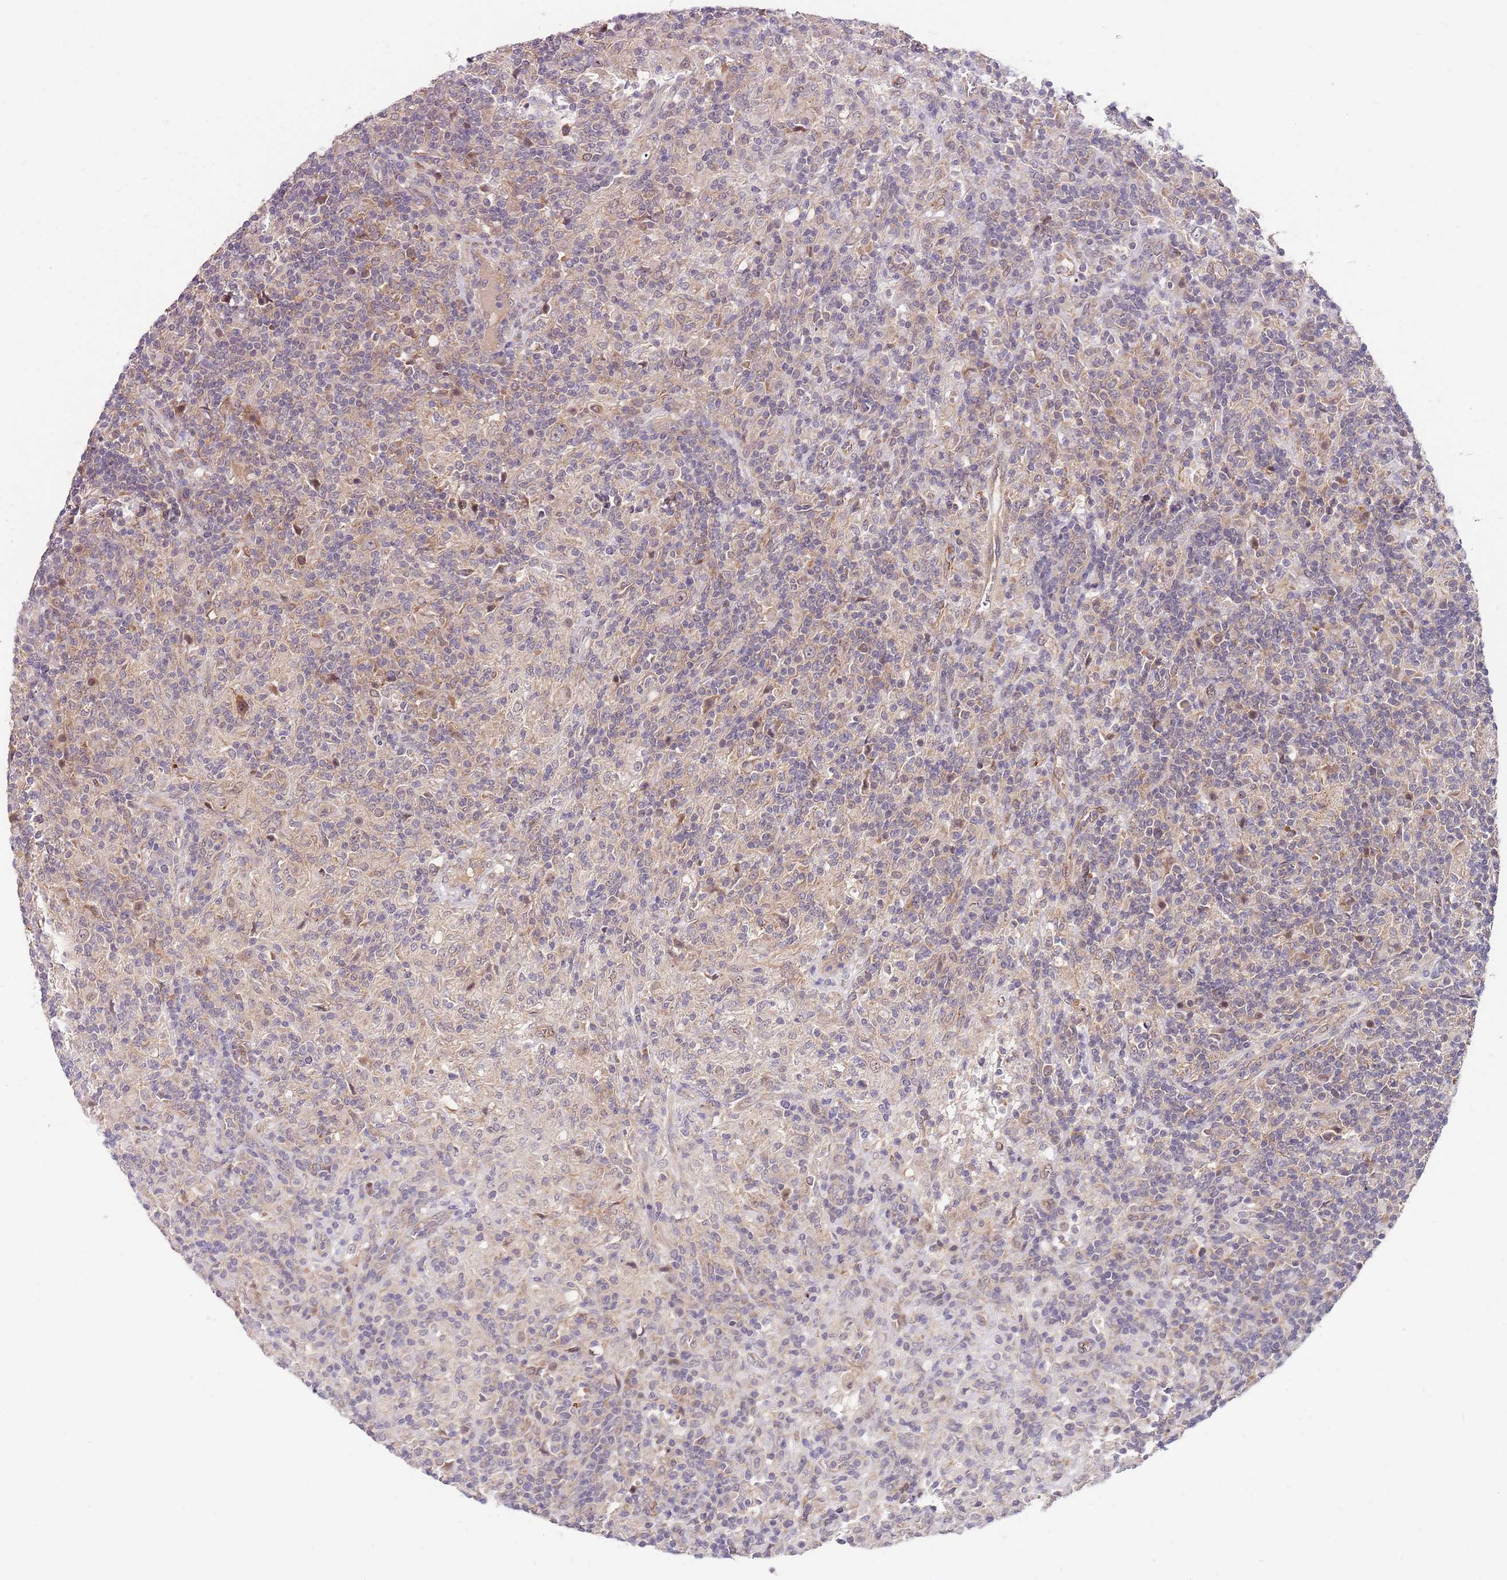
{"staining": {"intensity": "weak", "quantity": ">75%", "location": "cytoplasmic/membranous"}, "tissue": "lymphoma", "cell_type": "Tumor cells", "image_type": "cancer", "snomed": [{"axis": "morphology", "description": "Hodgkin's disease, NOS"}, {"axis": "topography", "description": "Lymph node"}], "caption": "A brown stain highlights weak cytoplasmic/membranous positivity of a protein in Hodgkin's disease tumor cells.", "gene": "FBXL22", "patient": {"sex": "male", "age": 70}}